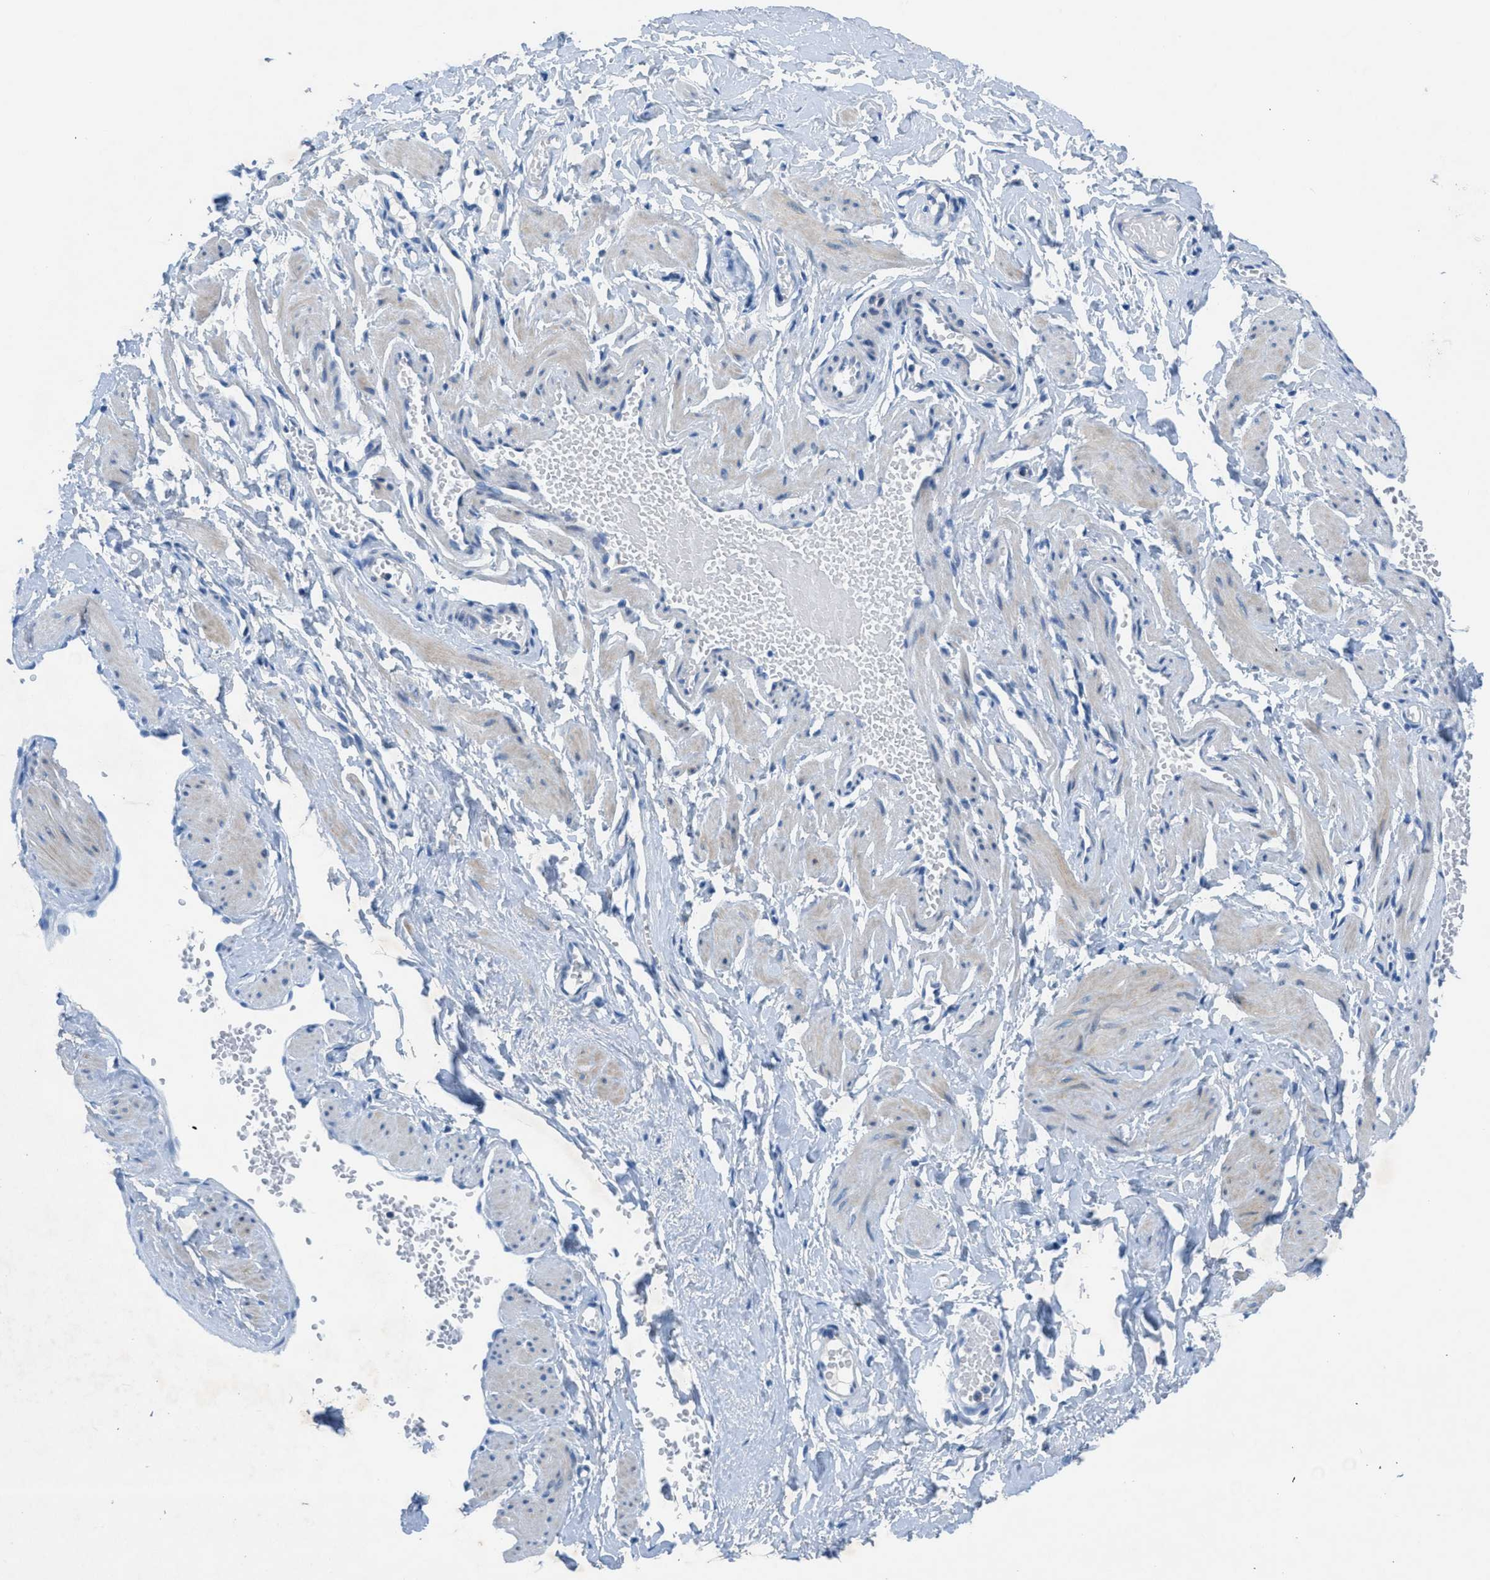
{"staining": {"intensity": "negative", "quantity": "none", "location": "none"}, "tissue": "adipose tissue", "cell_type": "Adipocytes", "image_type": "normal", "snomed": [{"axis": "morphology", "description": "Normal tissue, NOS"}, {"axis": "topography", "description": "Soft tissue"}, {"axis": "topography", "description": "Vascular tissue"}], "caption": "High power microscopy histopathology image of an IHC image of unremarkable adipose tissue, revealing no significant staining in adipocytes.", "gene": "GALNT17", "patient": {"sex": "female", "age": 35}}